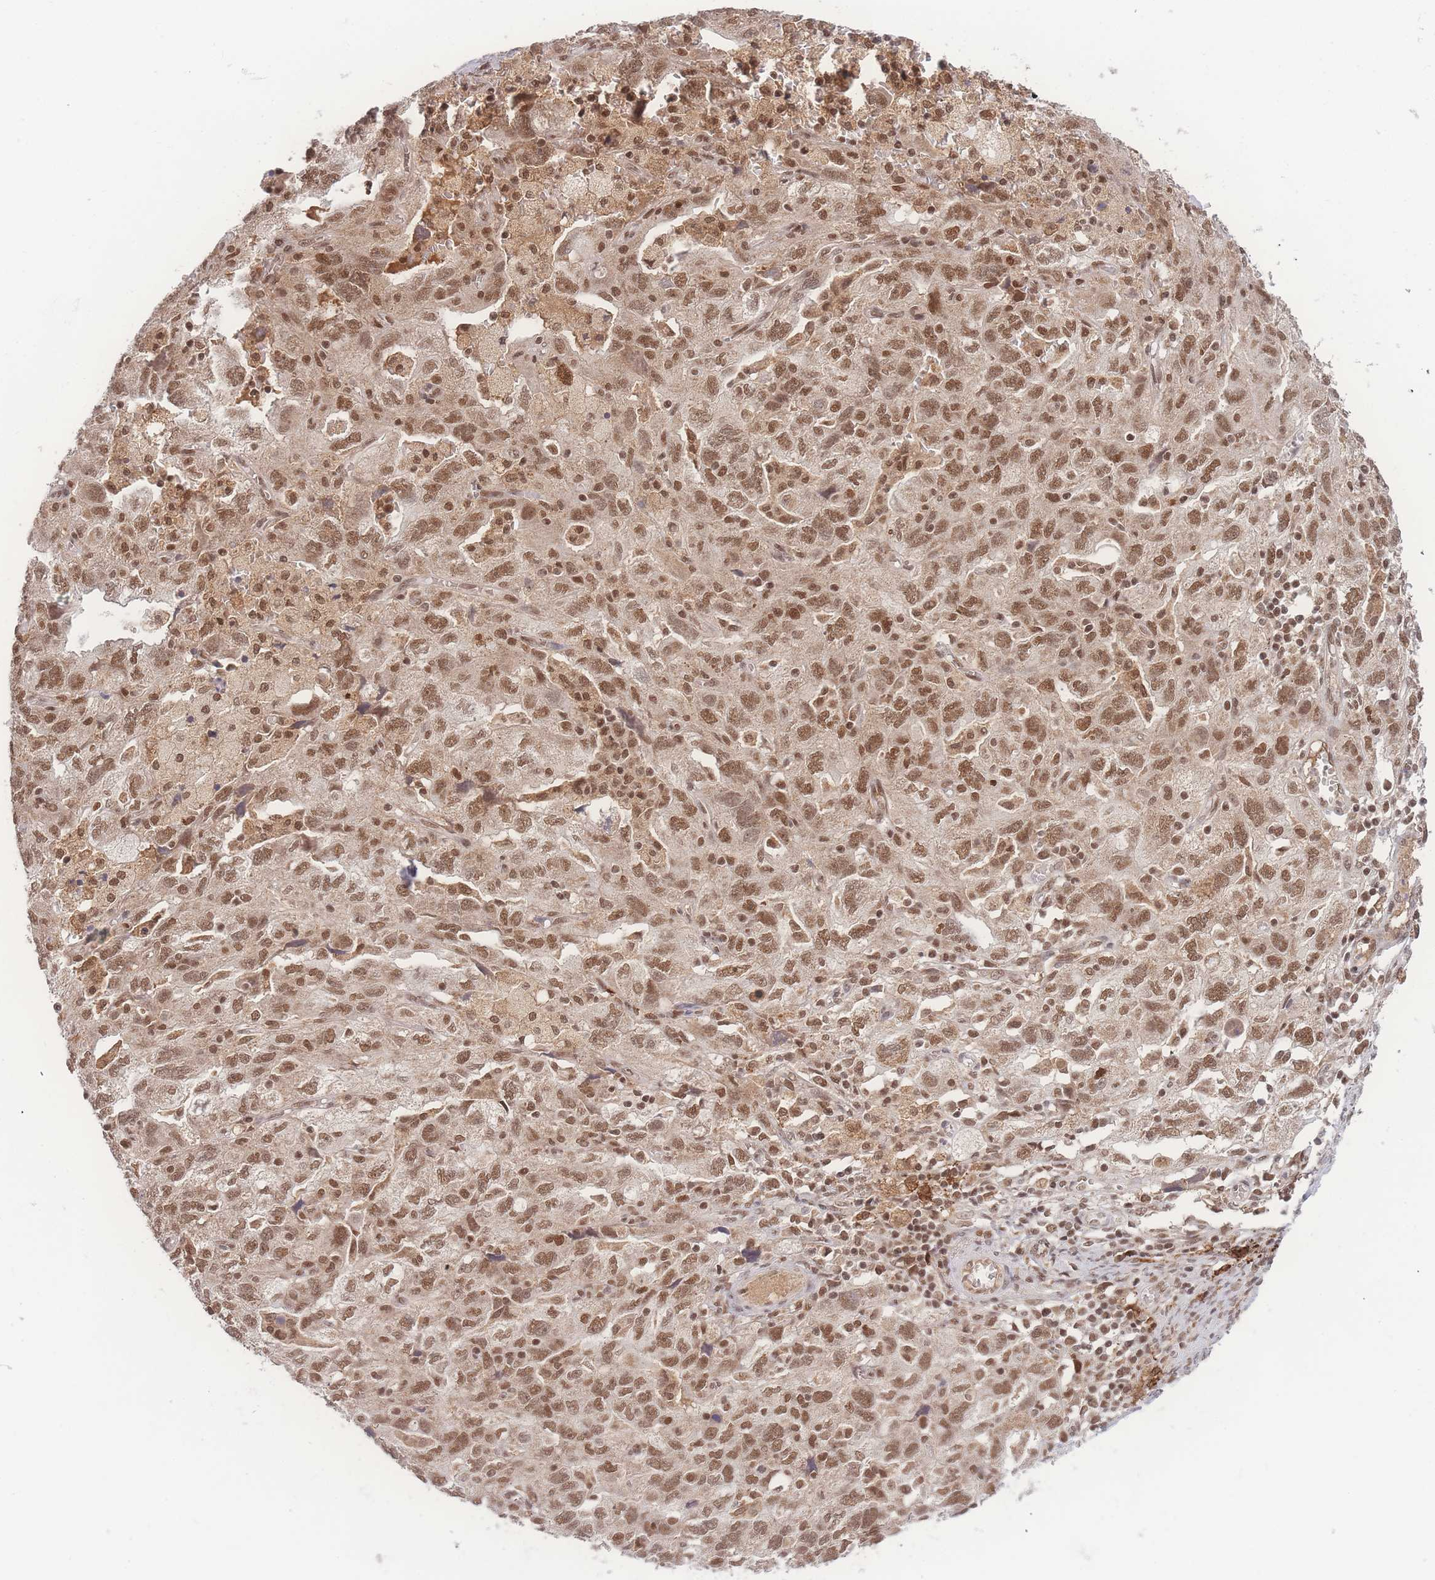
{"staining": {"intensity": "moderate", "quantity": ">75%", "location": "nuclear"}, "tissue": "ovarian cancer", "cell_type": "Tumor cells", "image_type": "cancer", "snomed": [{"axis": "morphology", "description": "Carcinoma, NOS"}, {"axis": "morphology", "description": "Cystadenocarcinoma, serous, NOS"}, {"axis": "topography", "description": "Ovary"}], "caption": "Ovarian cancer was stained to show a protein in brown. There is medium levels of moderate nuclear positivity in about >75% of tumor cells.", "gene": "RAVER1", "patient": {"sex": "female", "age": 69}}